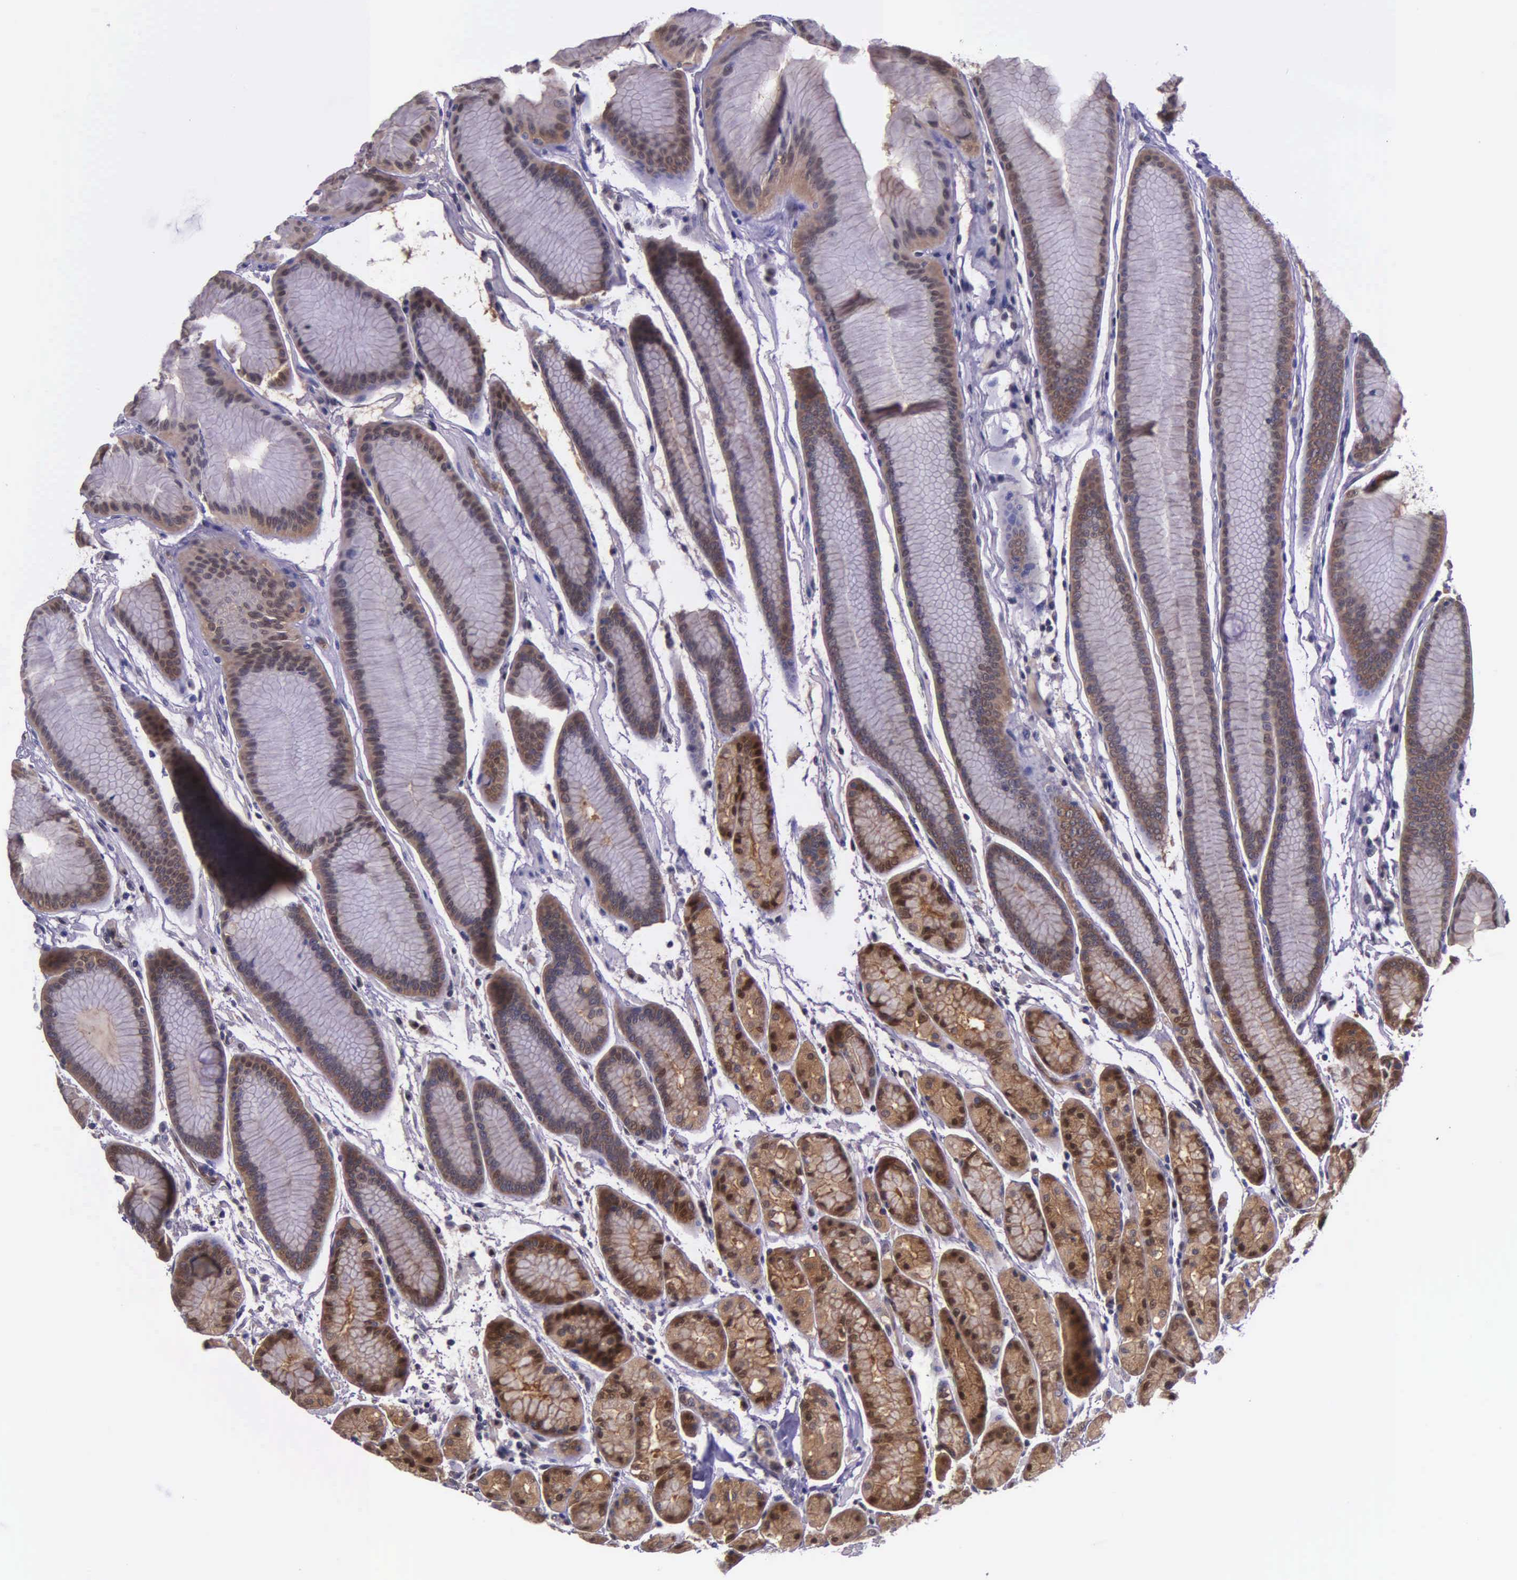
{"staining": {"intensity": "moderate", "quantity": ">75%", "location": "cytoplasmic/membranous"}, "tissue": "stomach", "cell_type": "Glandular cells", "image_type": "normal", "snomed": [{"axis": "morphology", "description": "Normal tissue, NOS"}, {"axis": "topography", "description": "Stomach, upper"}], "caption": "This is a histology image of IHC staining of benign stomach, which shows moderate expression in the cytoplasmic/membranous of glandular cells.", "gene": "GMPR2", "patient": {"sex": "male", "age": 72}}